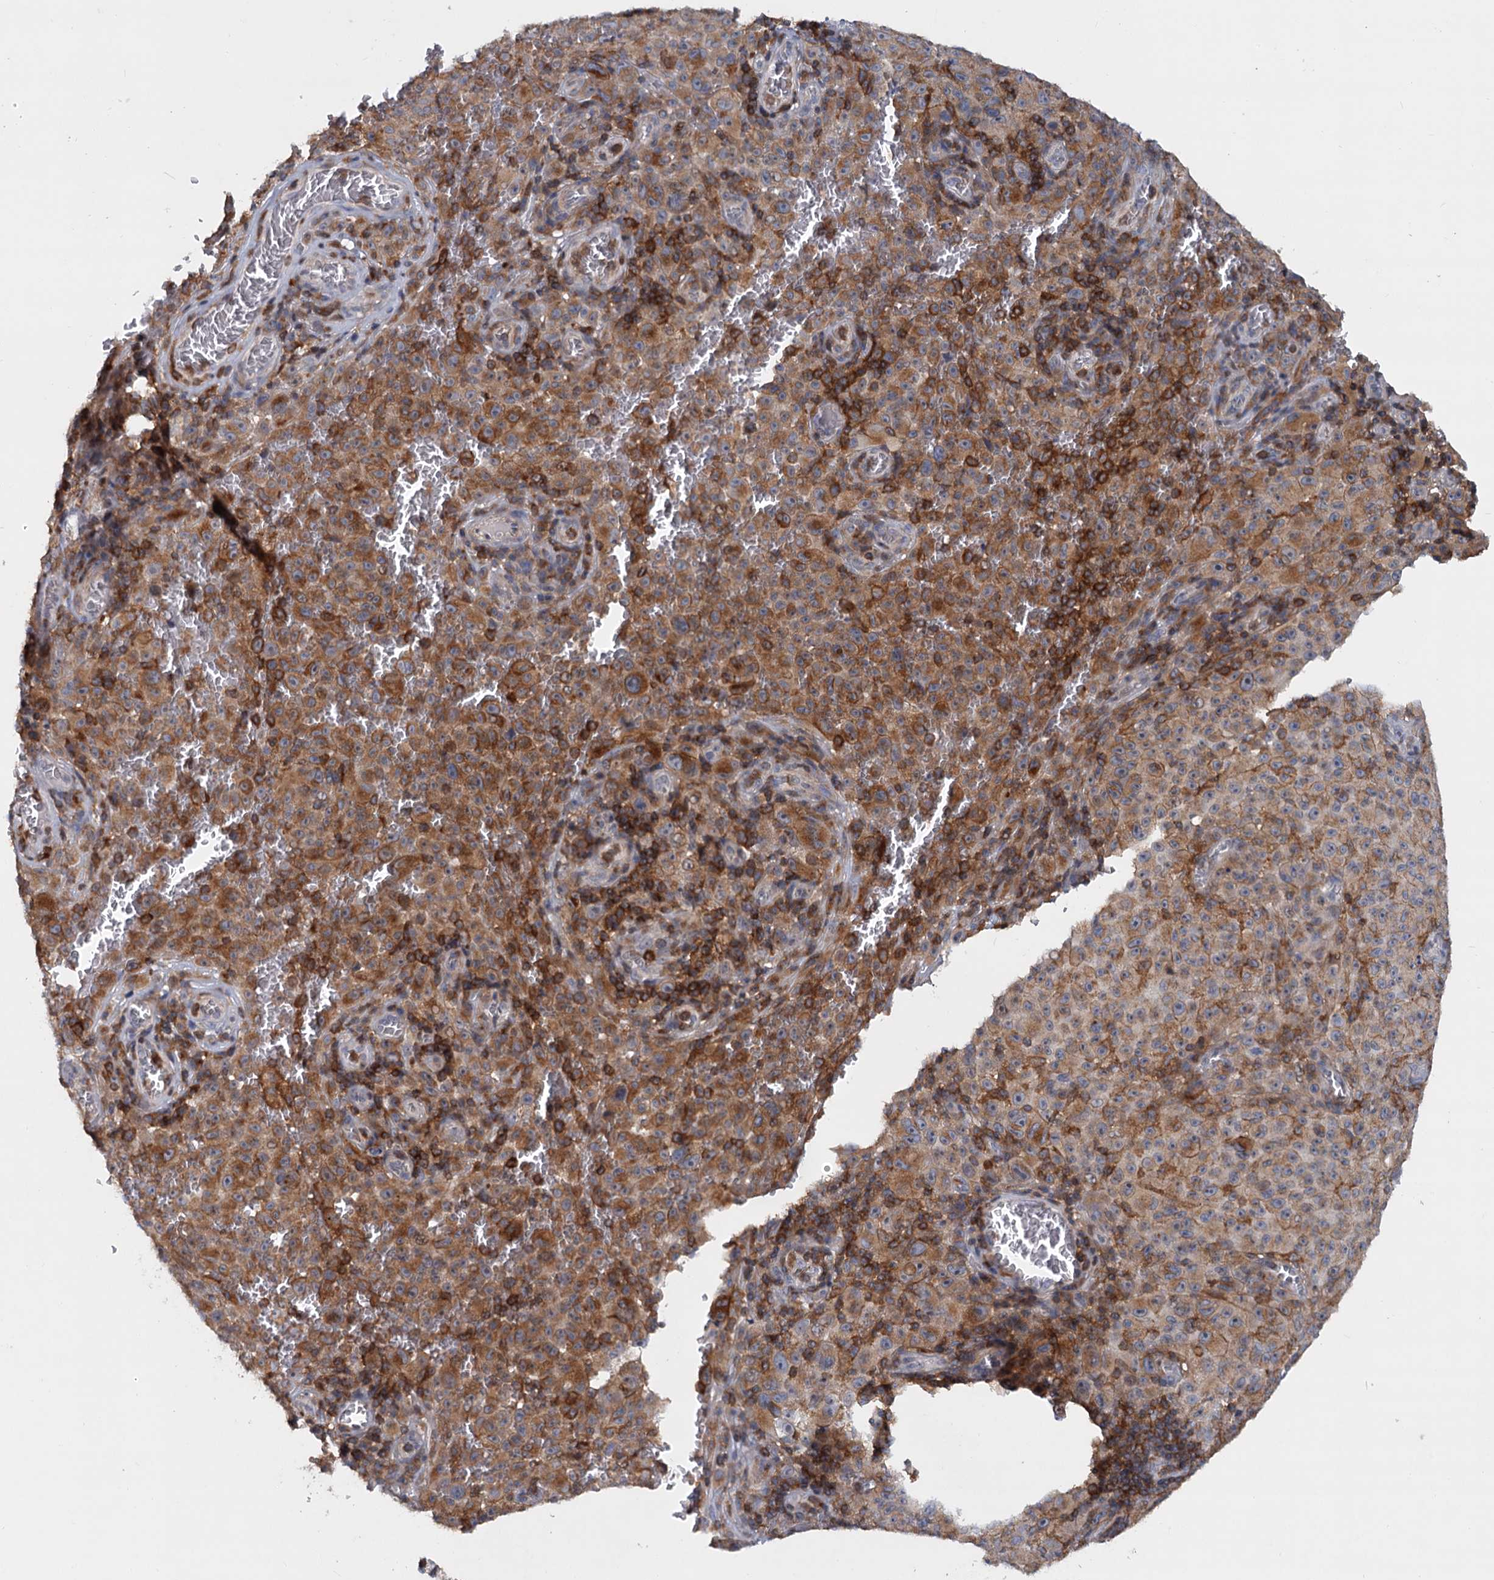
{"staining": {"intensity": "moderate", "quantity": ">75%", "location": "cytoplasmic/membranous"}, "tissue": "melanoma", "cell_type": "Tumor cells", "image_type": "cancer", "snomed": [{"axis": "morphology", "description": "Malignant melanoma, NOS"}, {"axis": "topography", "description": "Skin"}], "caption": "An immunohistochemistry photomicrograph of neoplastic tissue is shown. Protein staining in brown labels moderate cytoplasmic/membranous positivity in malignant melanoma within tumor cells.", "gene": "LRCH4", "patient": {"sex": "female", "age": 82}}